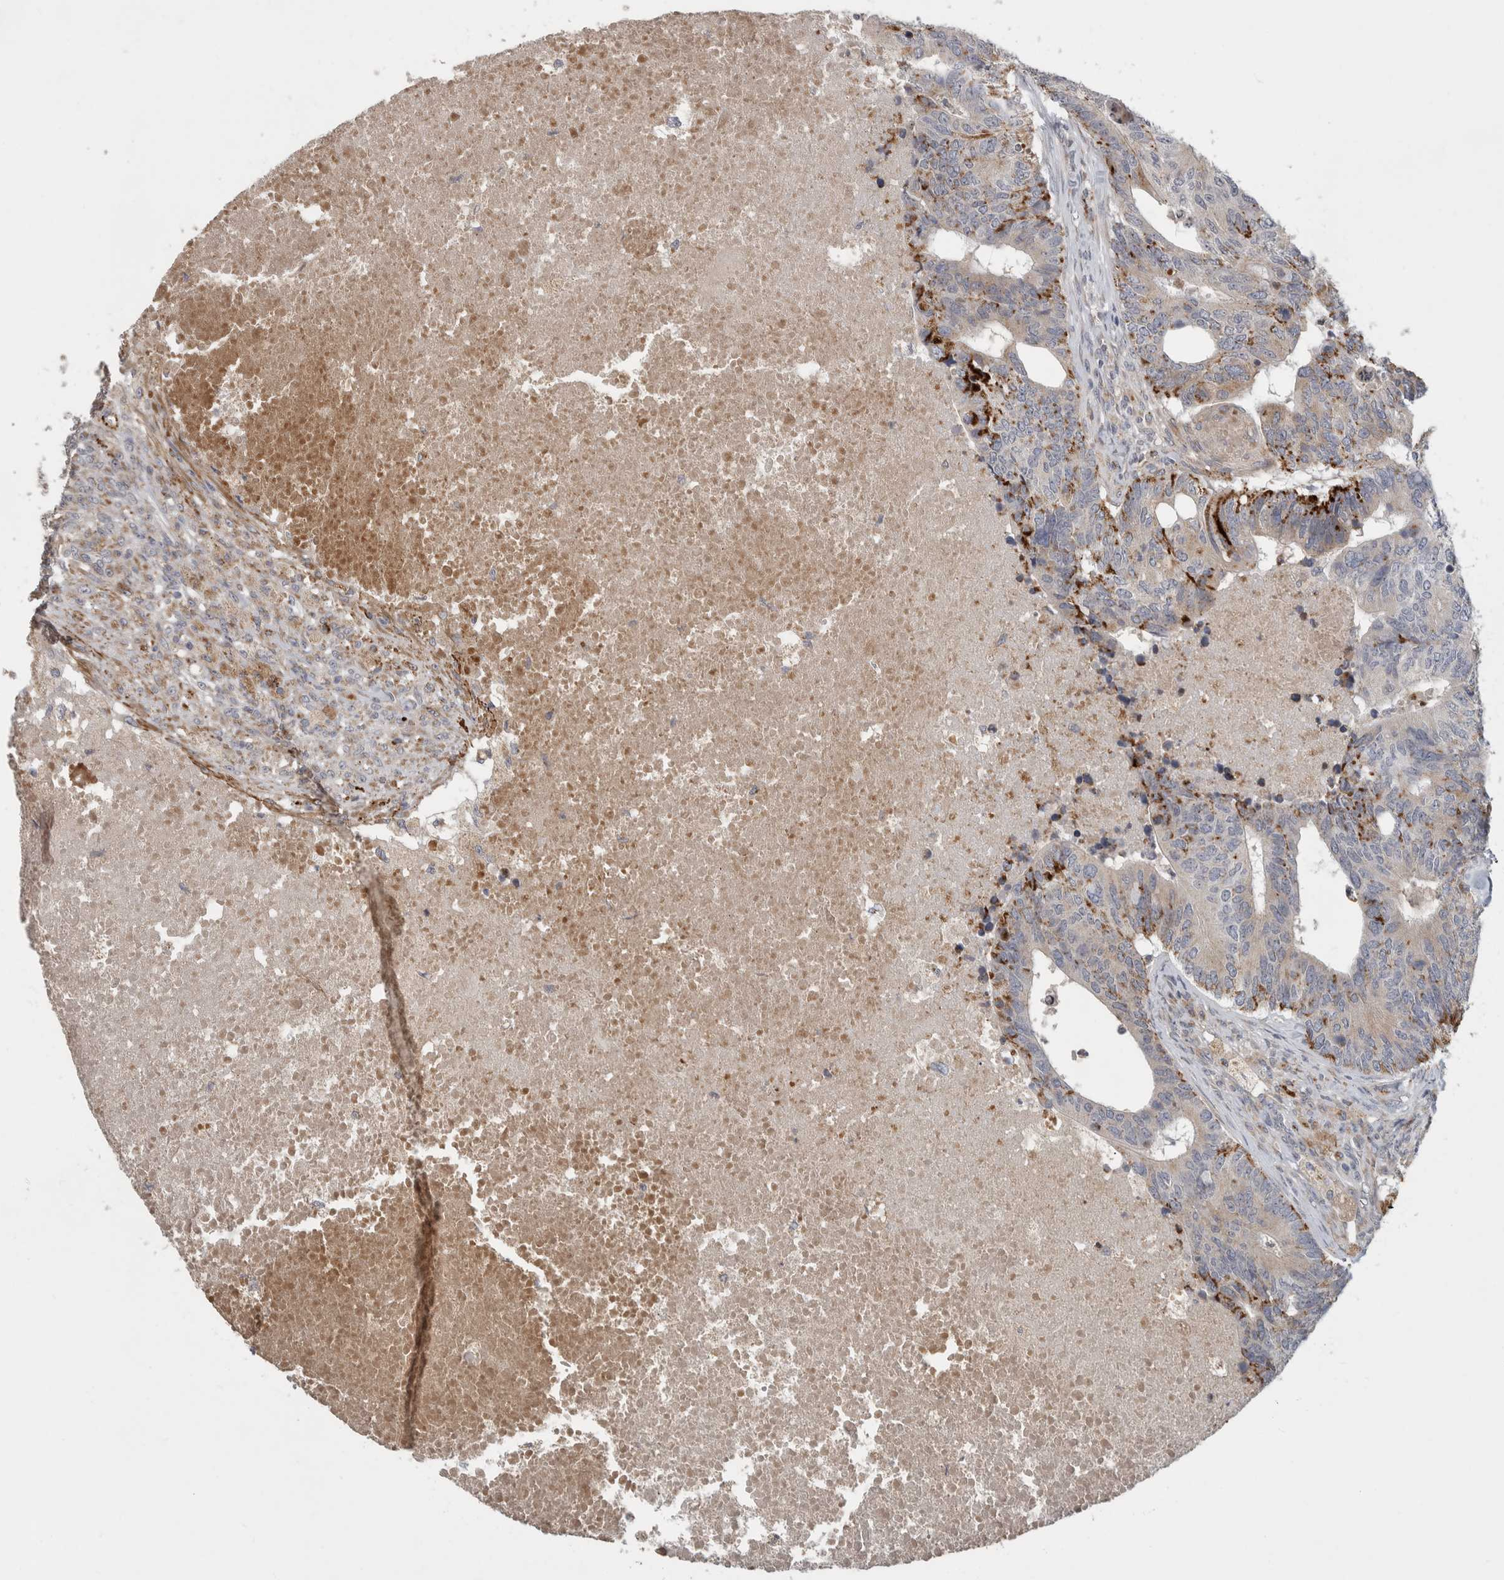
{"staining": {"intensity": "strong", "quantity": "25%-75%", "location": "cytoplasmic/membranous"}, "tissue": "colorectal cancer", "cell_type": "Tumor cells", "image_type": "cancer", "snomed": [{"axis": "morphology", "description": "Adenocarcinoma, NOS"}, {"axis": "topography", "description": "Colon"}], "caption": "Adenocarcinoma (colorectal) tissue displays strong cytoplasmic/membranous positivity in approximately 25%-75% of tumor cells, visualized by immunohistochemistry.", "gene": "MGAT1", "patient": {"sex": "female", "age": 67}}